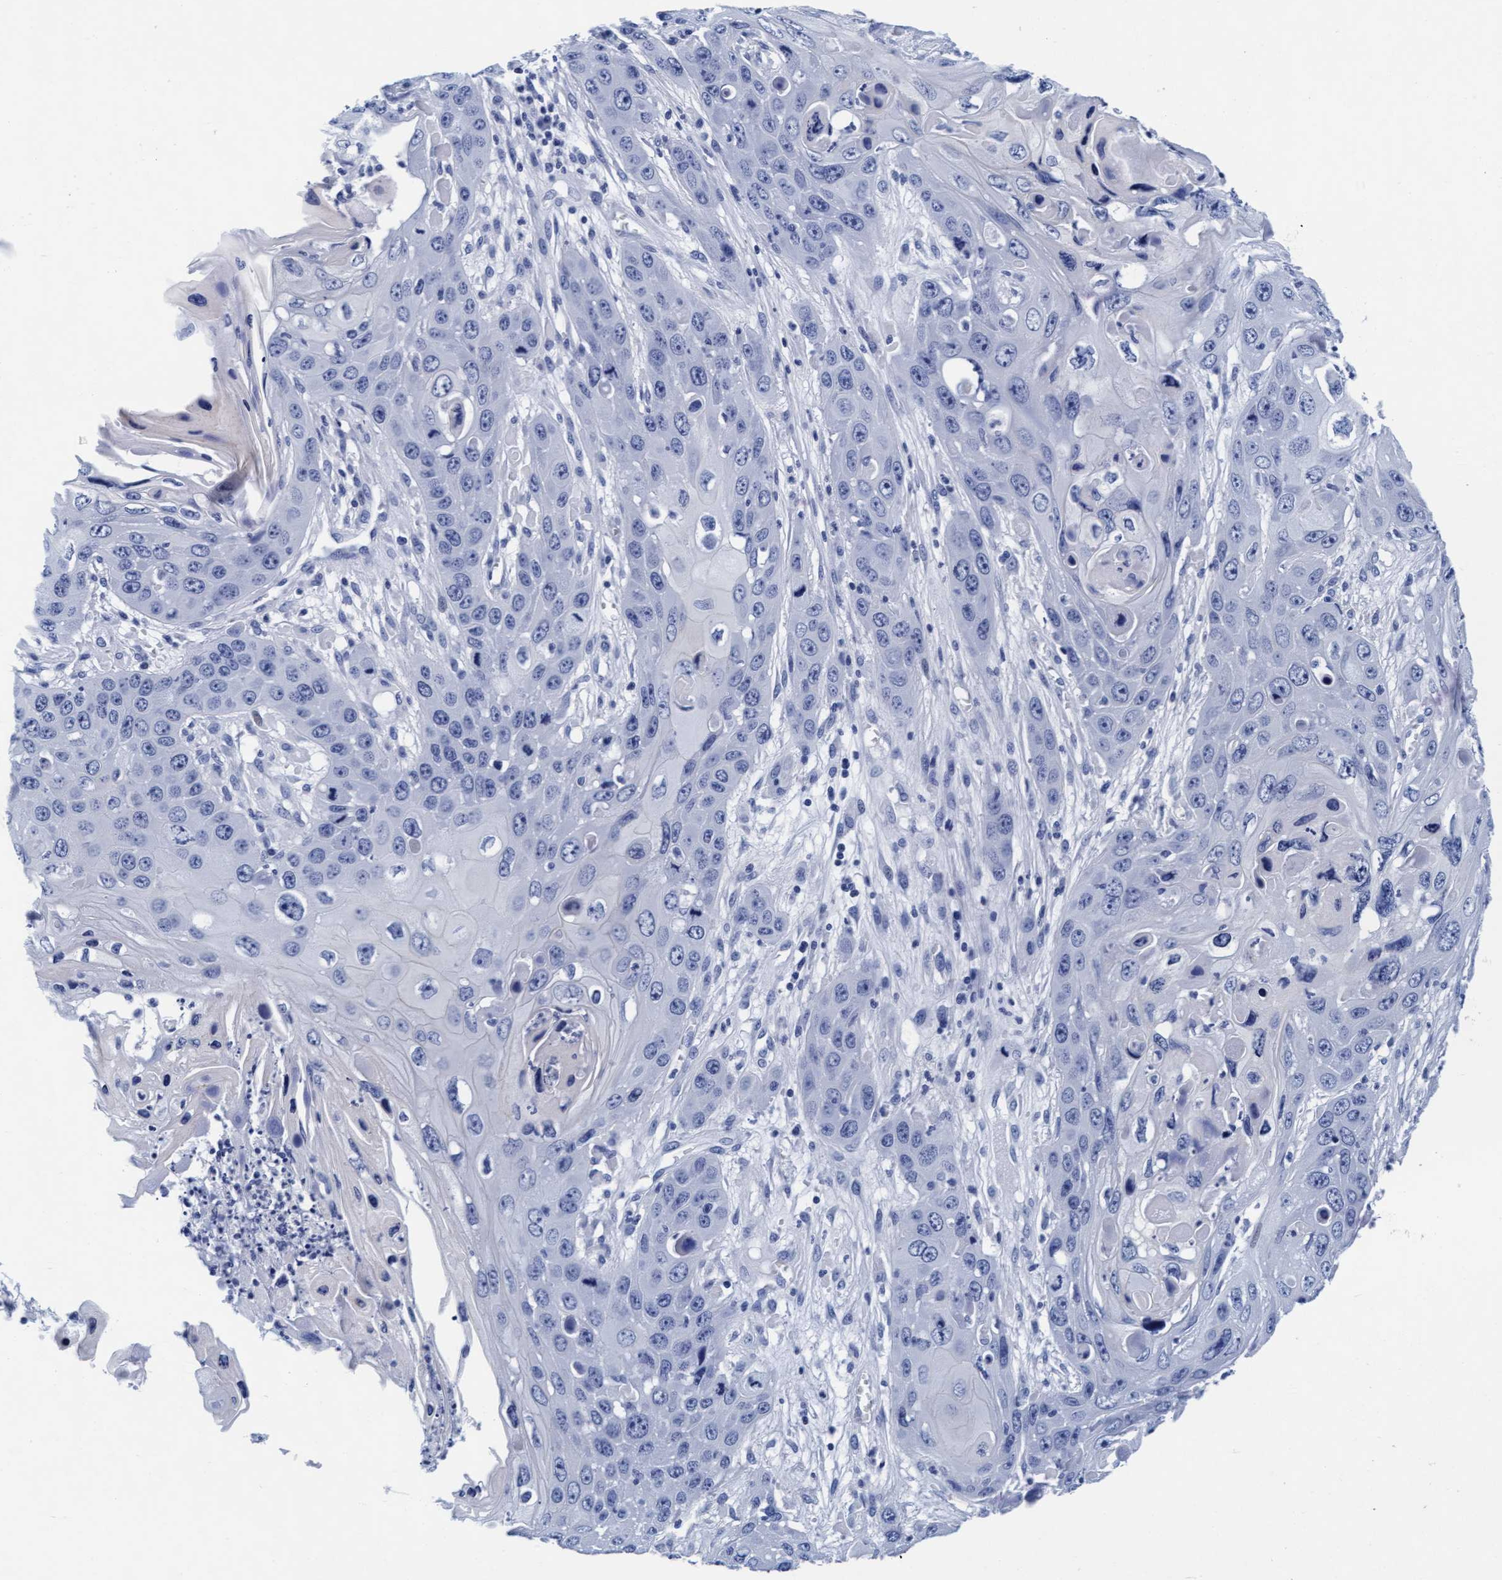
{"staining": {"intensity": "negative", "quantity": "none", "location": "none"}, "tissue": "skin cancer", "cell_type": "Tumor cells", "image_type": "cancer", "snomed": [{"axis": "morphology", "description": "Squamous cell carcinoma, NOS"}, {"axis": "topography", "description": "Skin"}], "caption": "Immunohistochemical staining of skin squamous cell carcinoma exhibits no significant staining in tumor cells.", "gene": "ARSG", "patient": {"sex": "male", "age": 55}}